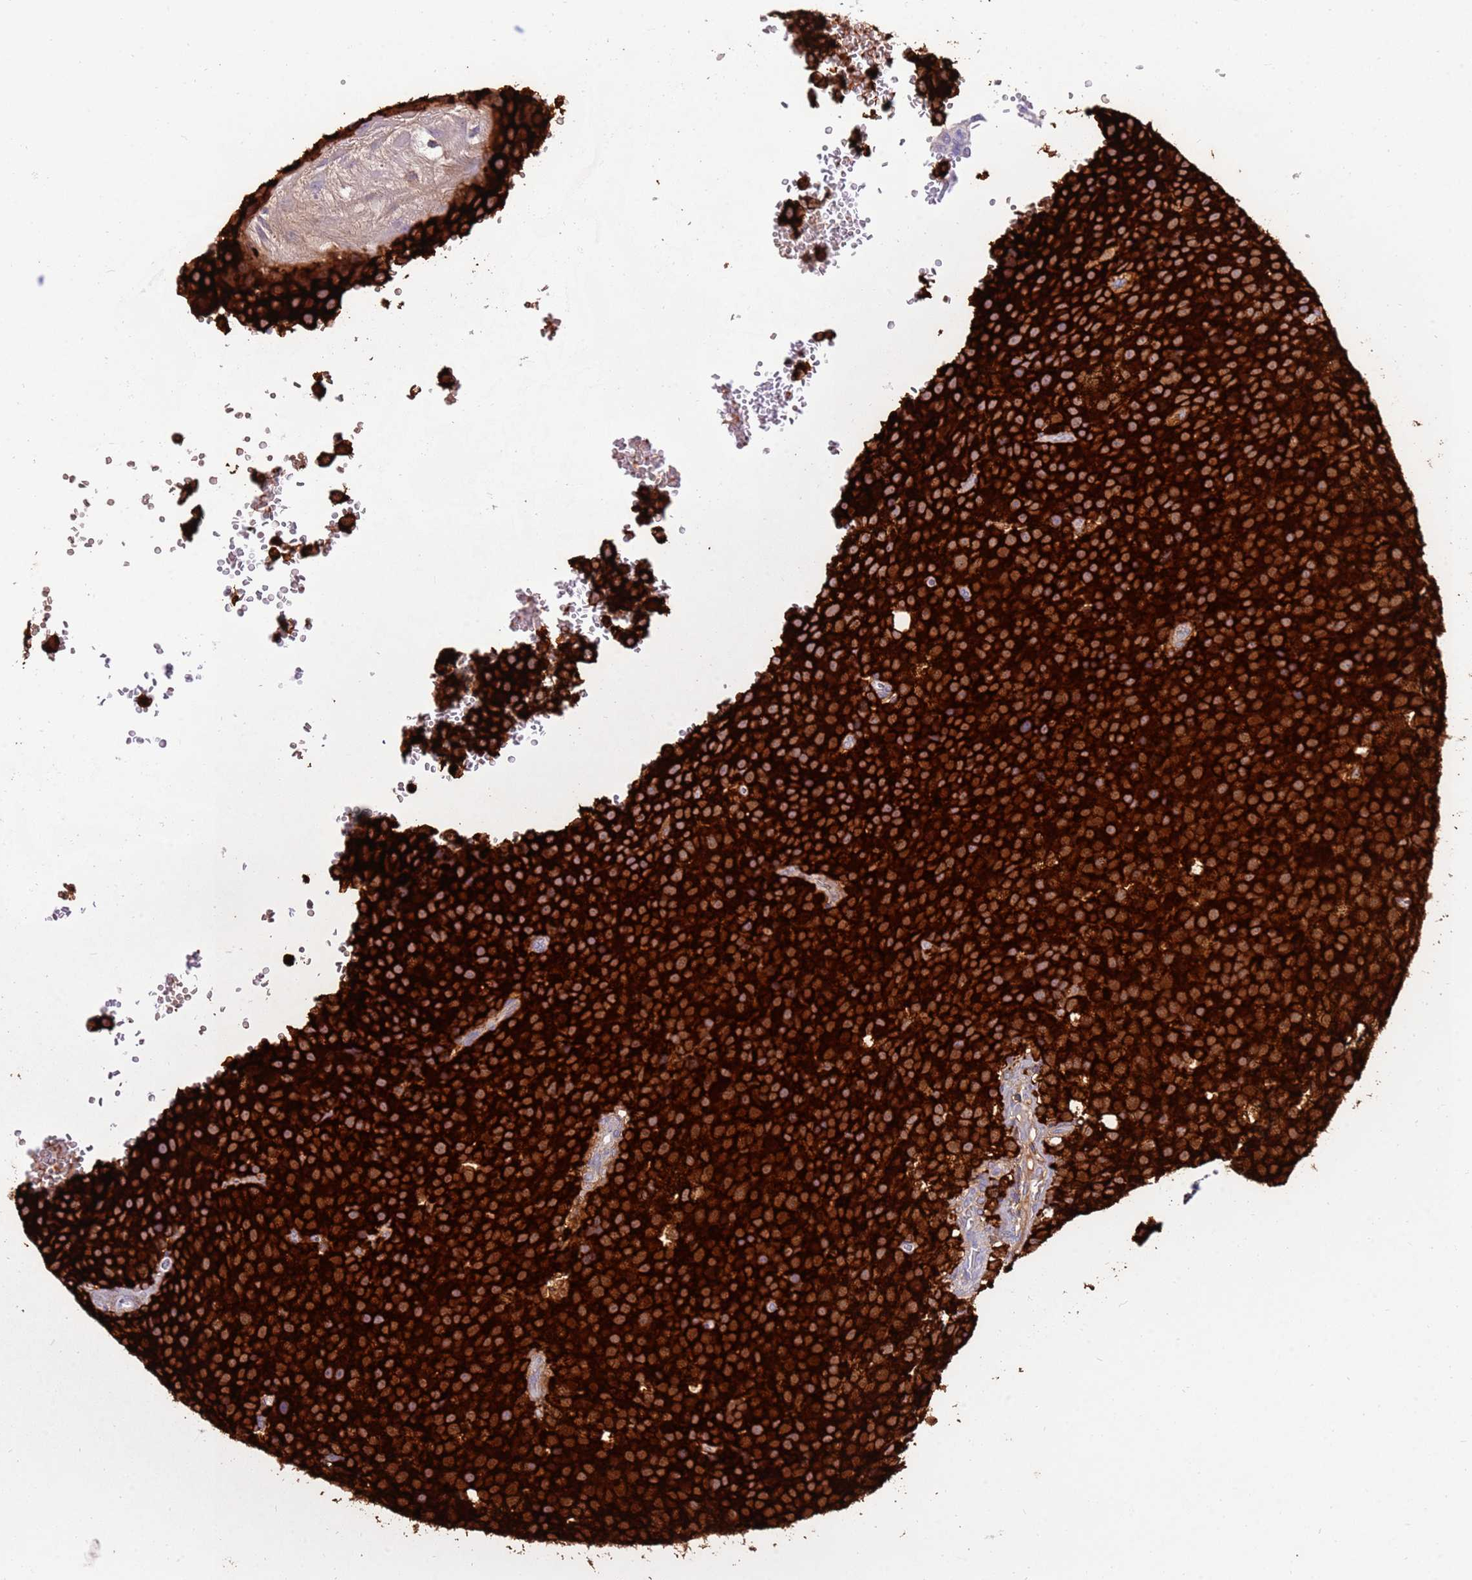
{"staining": {"intensity": "strong", "quantity": ">75%", "location": "cytoplasmic/membranous"}, "tissue": "testis cancer", "cell_type": "Tumor cells", "image_type": "cancer", "snomed": [{"axis": "morphology", "description": "Seminoma, NOS"}, {"axis": "topography", "description": "Testis"}], "caption": "Brown immunohistochemical staining in seminoma (testis) reveals strong cytoplasmic/membranous staining in about >75% of tumor cells.", "gene": "EVPLL", "patient": {"sex": "male", "age": 71}}